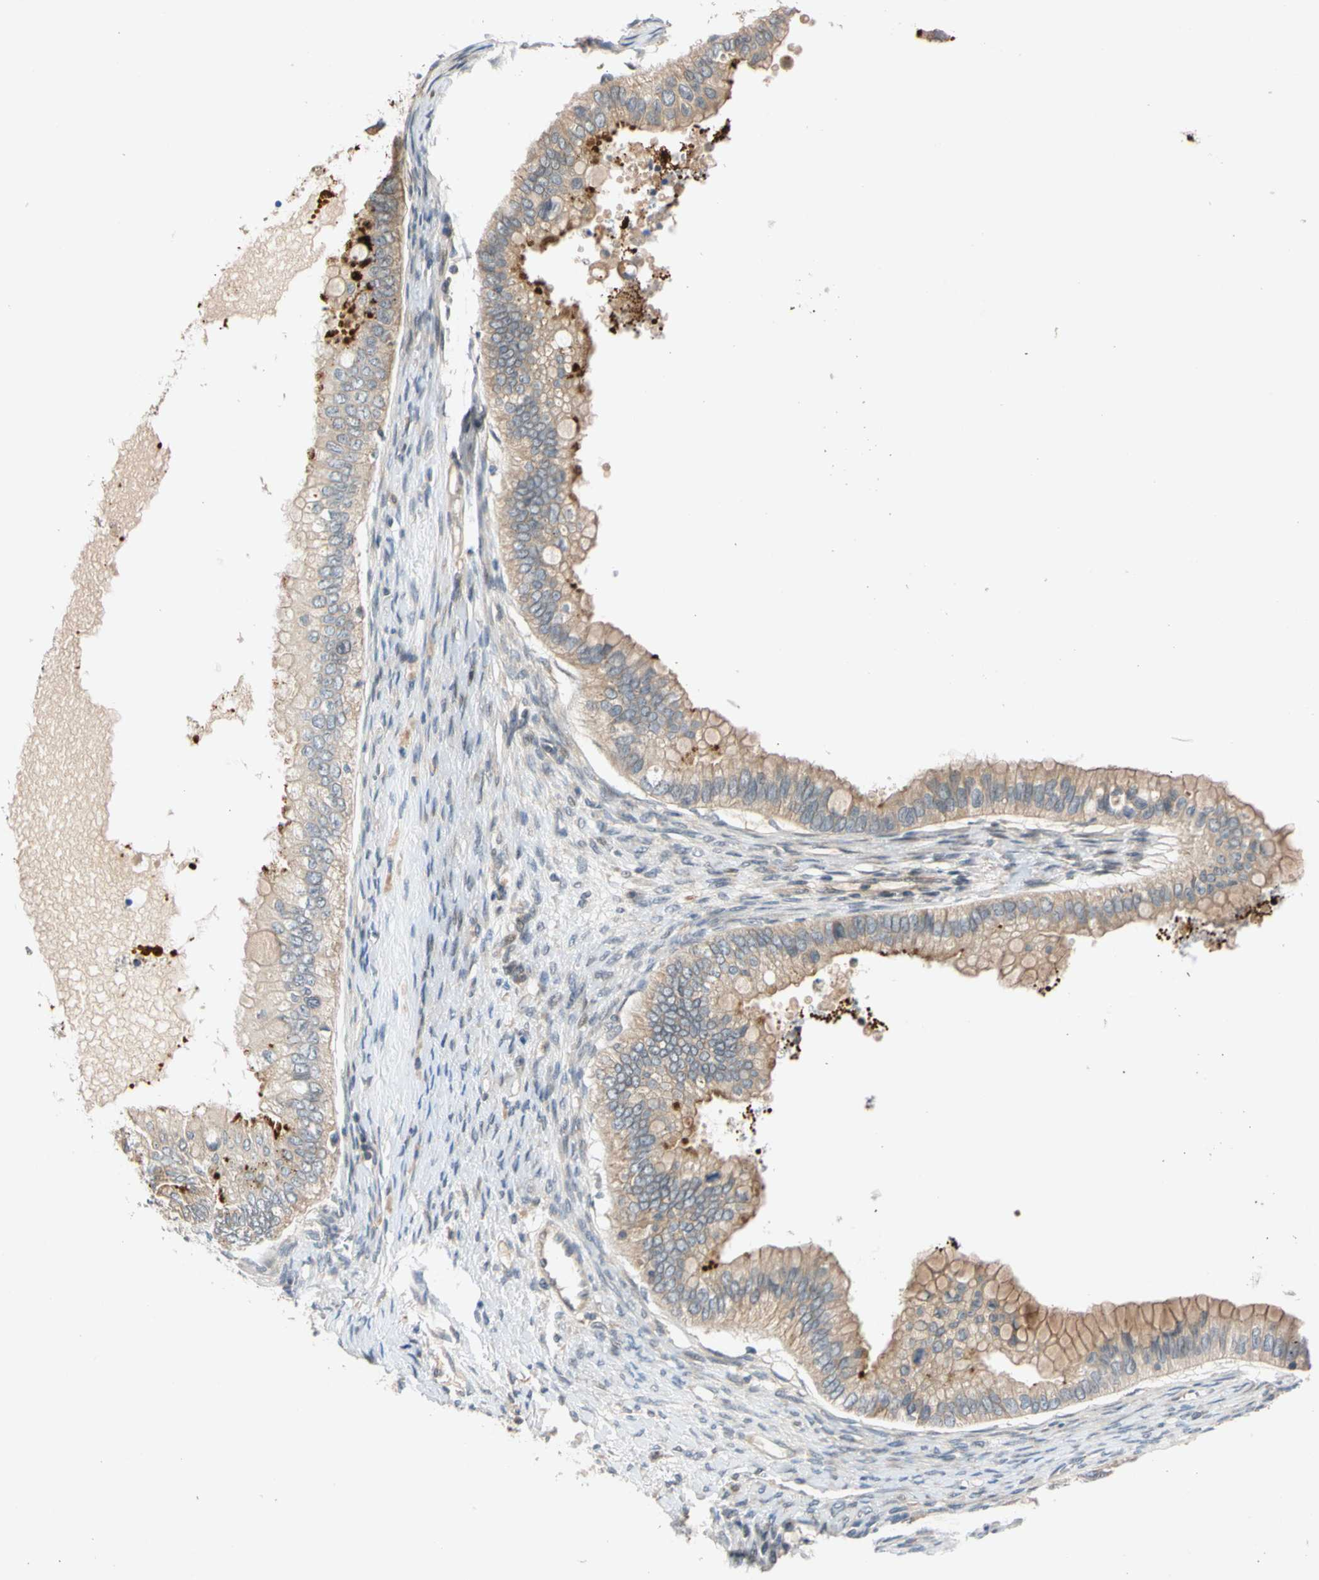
{"staining": {"intensity": "weak", "quantity": ">75%", "location": "cytoplasmic/membranous"}, "tissue": "ovarian cancer", "cell_type": "Tumor cells", "image_type": "cancer", "snomed": [{"axis": "morphology", "description": "Cystadenocarcinoma, mucinous, NOS"}, {"axis": "topography", "description": "Ovary"}], "caption": "The image displays staining of ovarian mucinous cystadenocarcinoma, revealing weak cytoplasmic/membranous protein positivity (brown color) within tumor cells.", "gene": "CNST", "patient": {"sex": "female", "age": 80}}